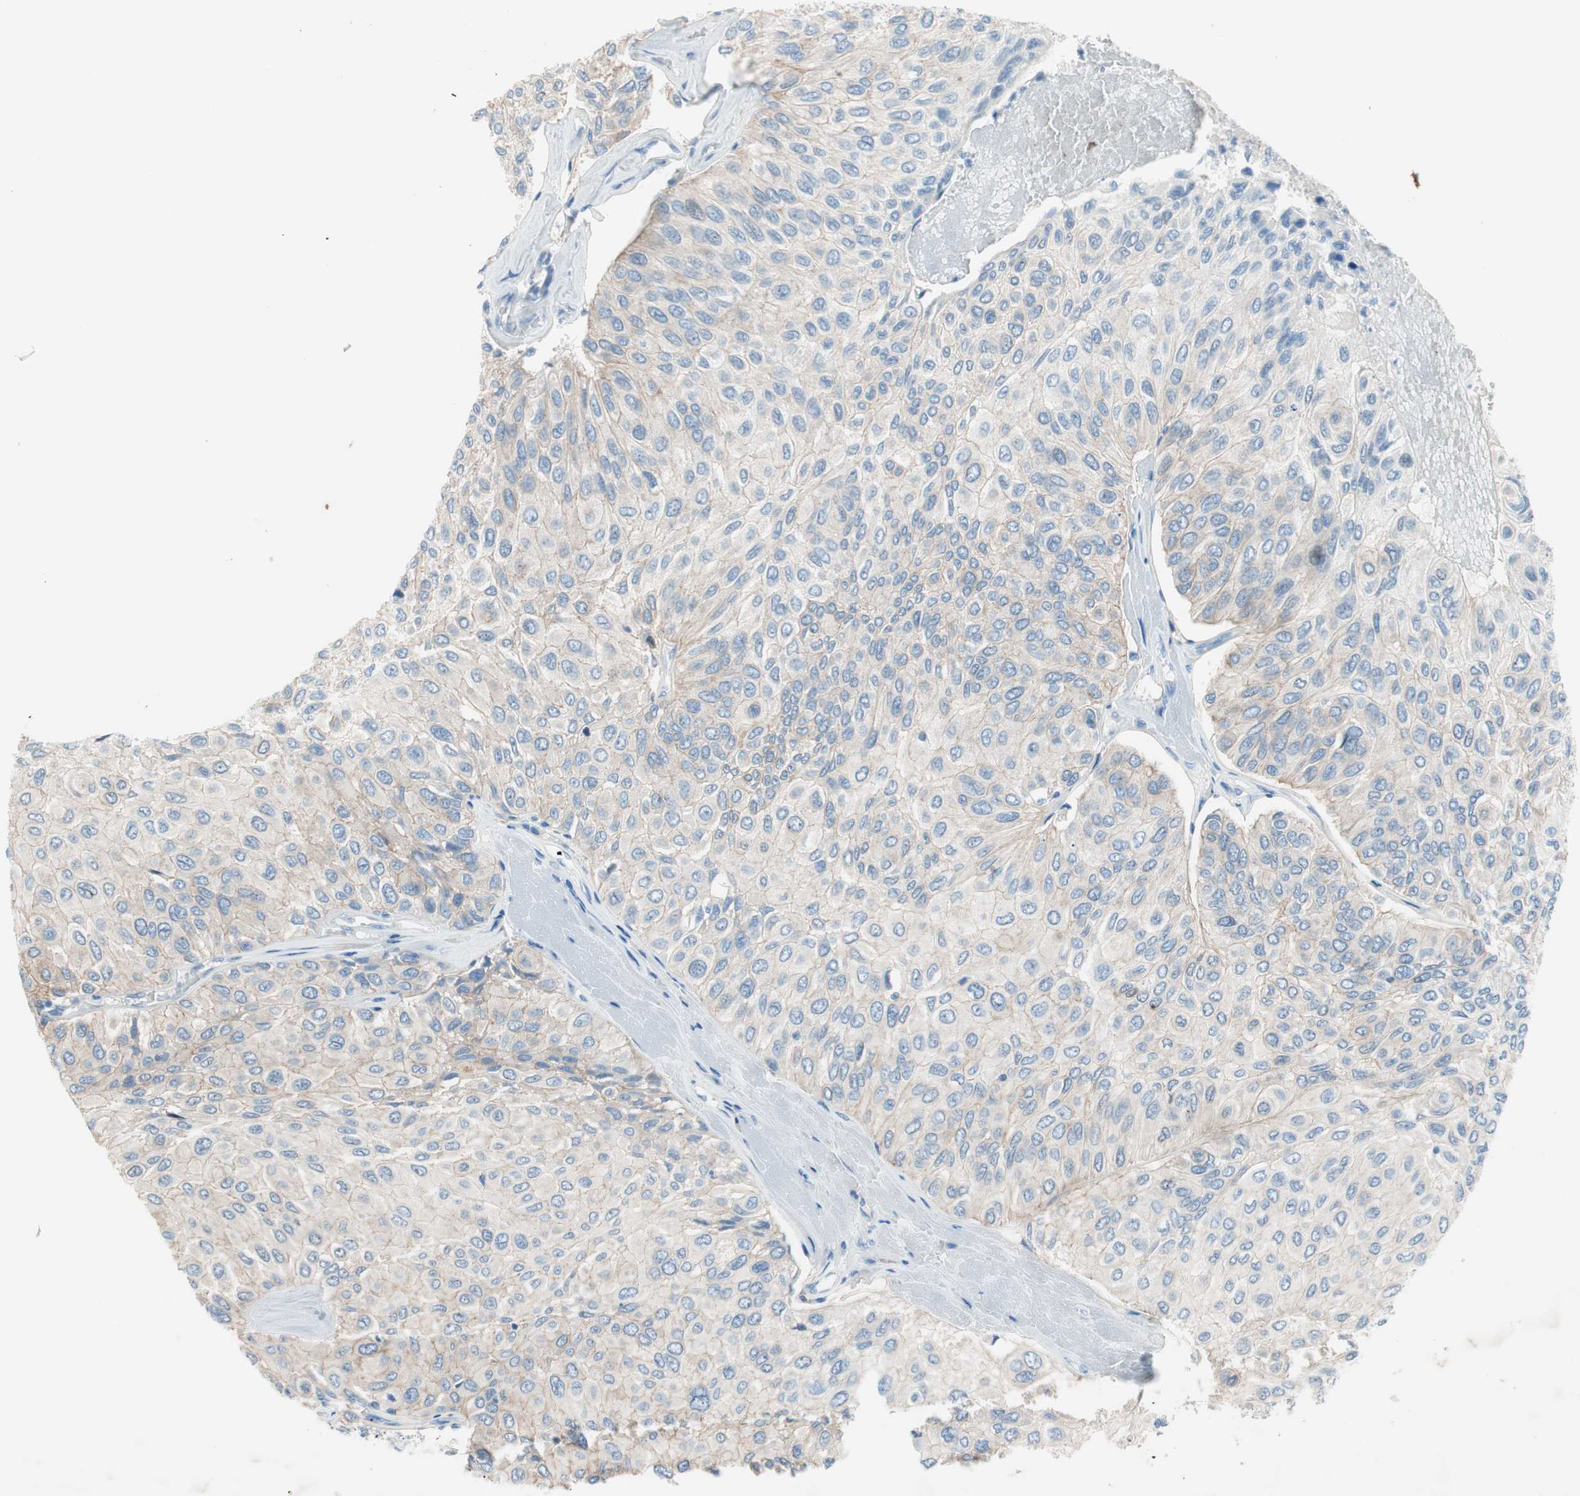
{"staining": {"intensity": "weak", "quantity": "25%-75%", "location": "cytoplasmic/membranous"}, "tissue": "urothelial cancer", "cell_type": "Tumor cells", "image_type": "cancer", "snomed": [{"axis": "morphology", "description": "Urothelial carcinoma, High grade"}, {"axis": "topography", "description": "Urinary bladder"}], "caption": "An immunohistochemistry (IHC) micrograph of tumor tissue is shown. Protein staining in brown highlights weak cytoplasmic/membranous positivity in urothelial cancer within tumor cells.", "gene": "PRRG4", "patient": {"sex": "male", "age": 66}}